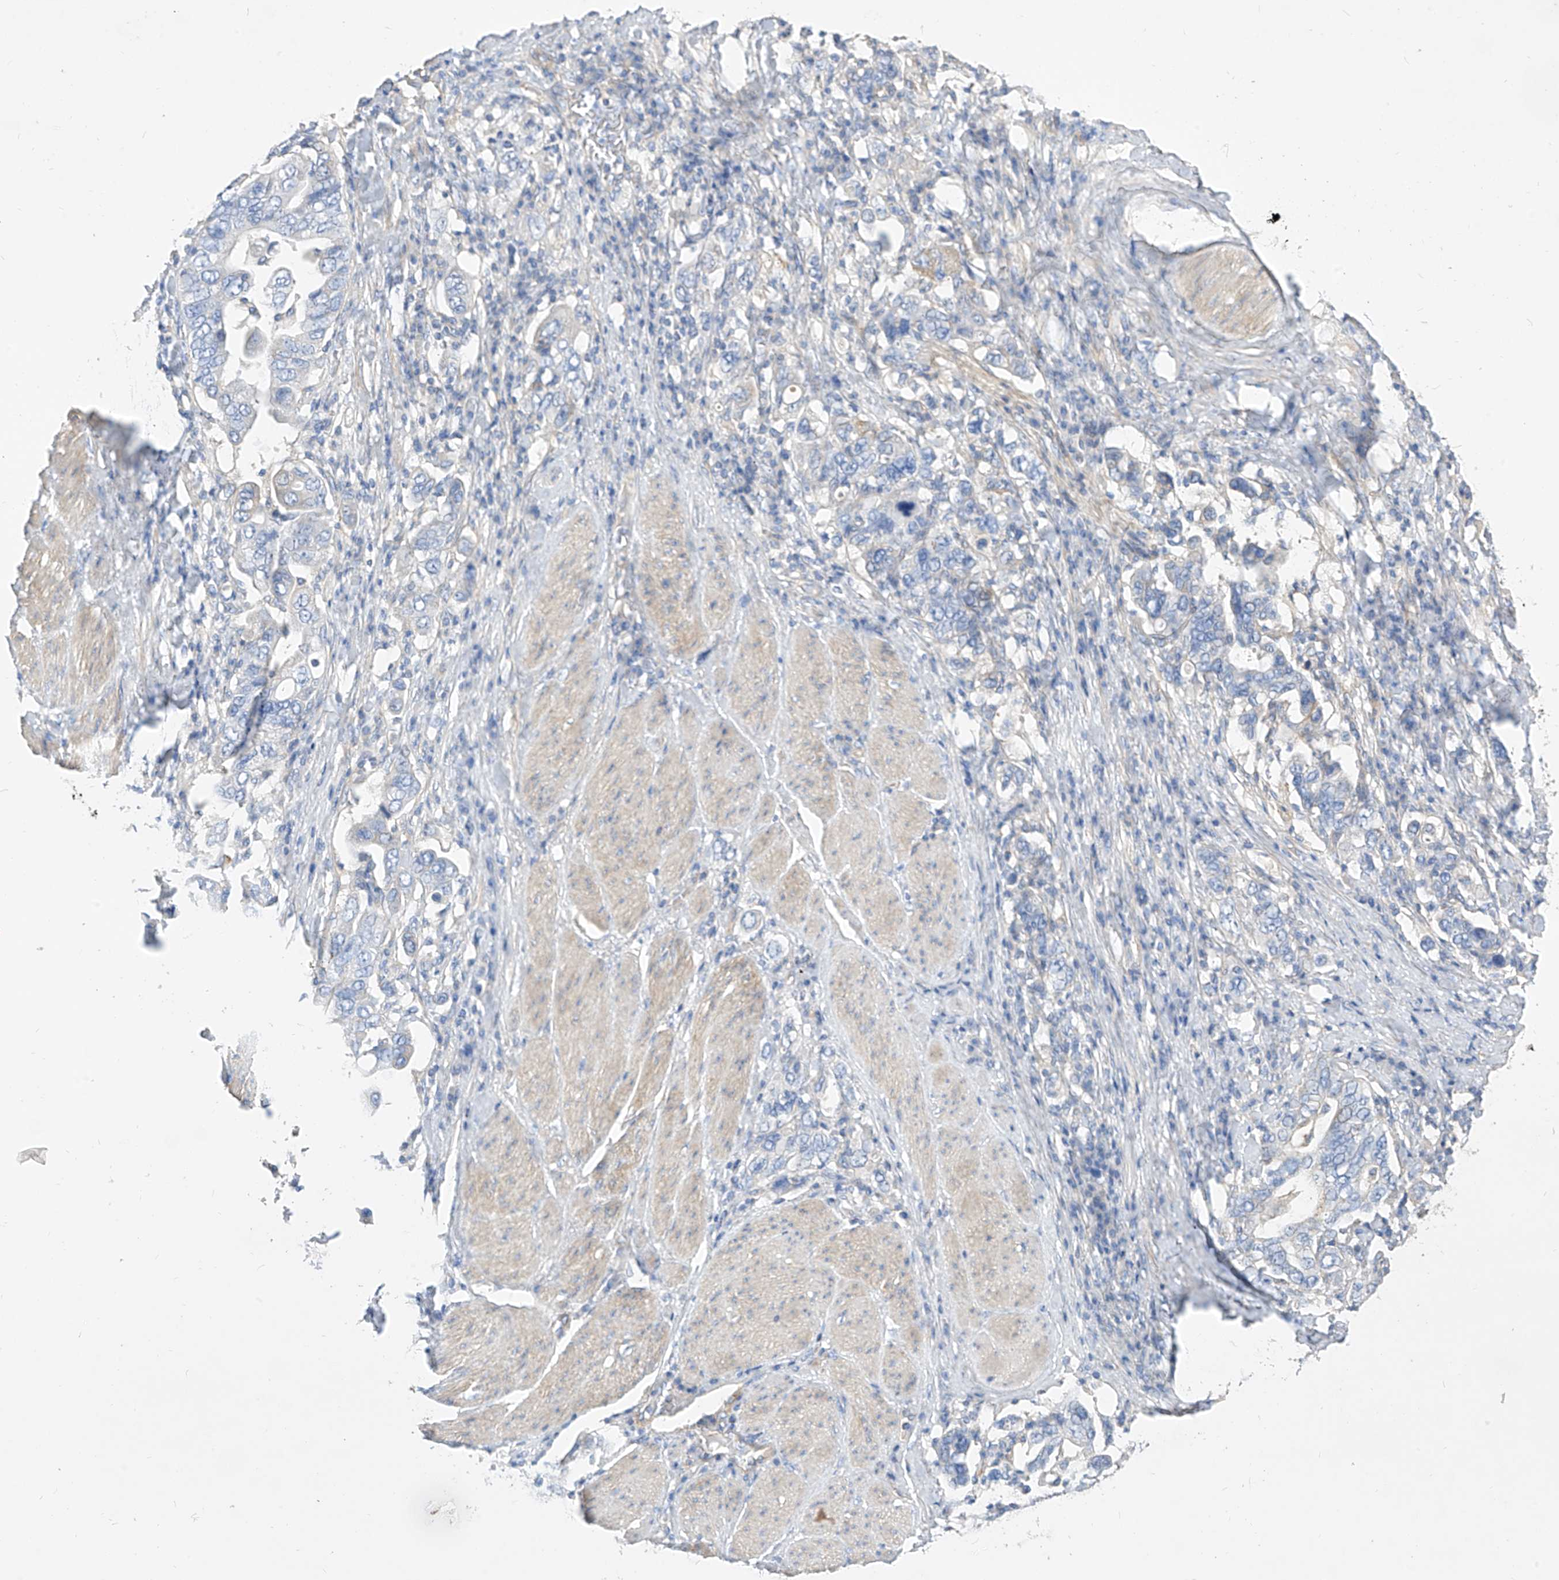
{"staining": {"intensity": "negative", "quantity": "none", "location": "none"}, "tissue": "stomach cancer", "cell_type": "Tumor cells", "image_type": "cancer", "snomed": [{"axis": "morphology", "description": "Adenocarcinoma, NOS"}, {"axis": "topography", "description": "Stomach, upper"}], "caption": "Immunohistochemical staining of human adenocarcinoma (stomach) displays no significant positivity in tumor cells.", "gene": "SCGB2A1", "patient": {"sex": "male", "age": 62}}